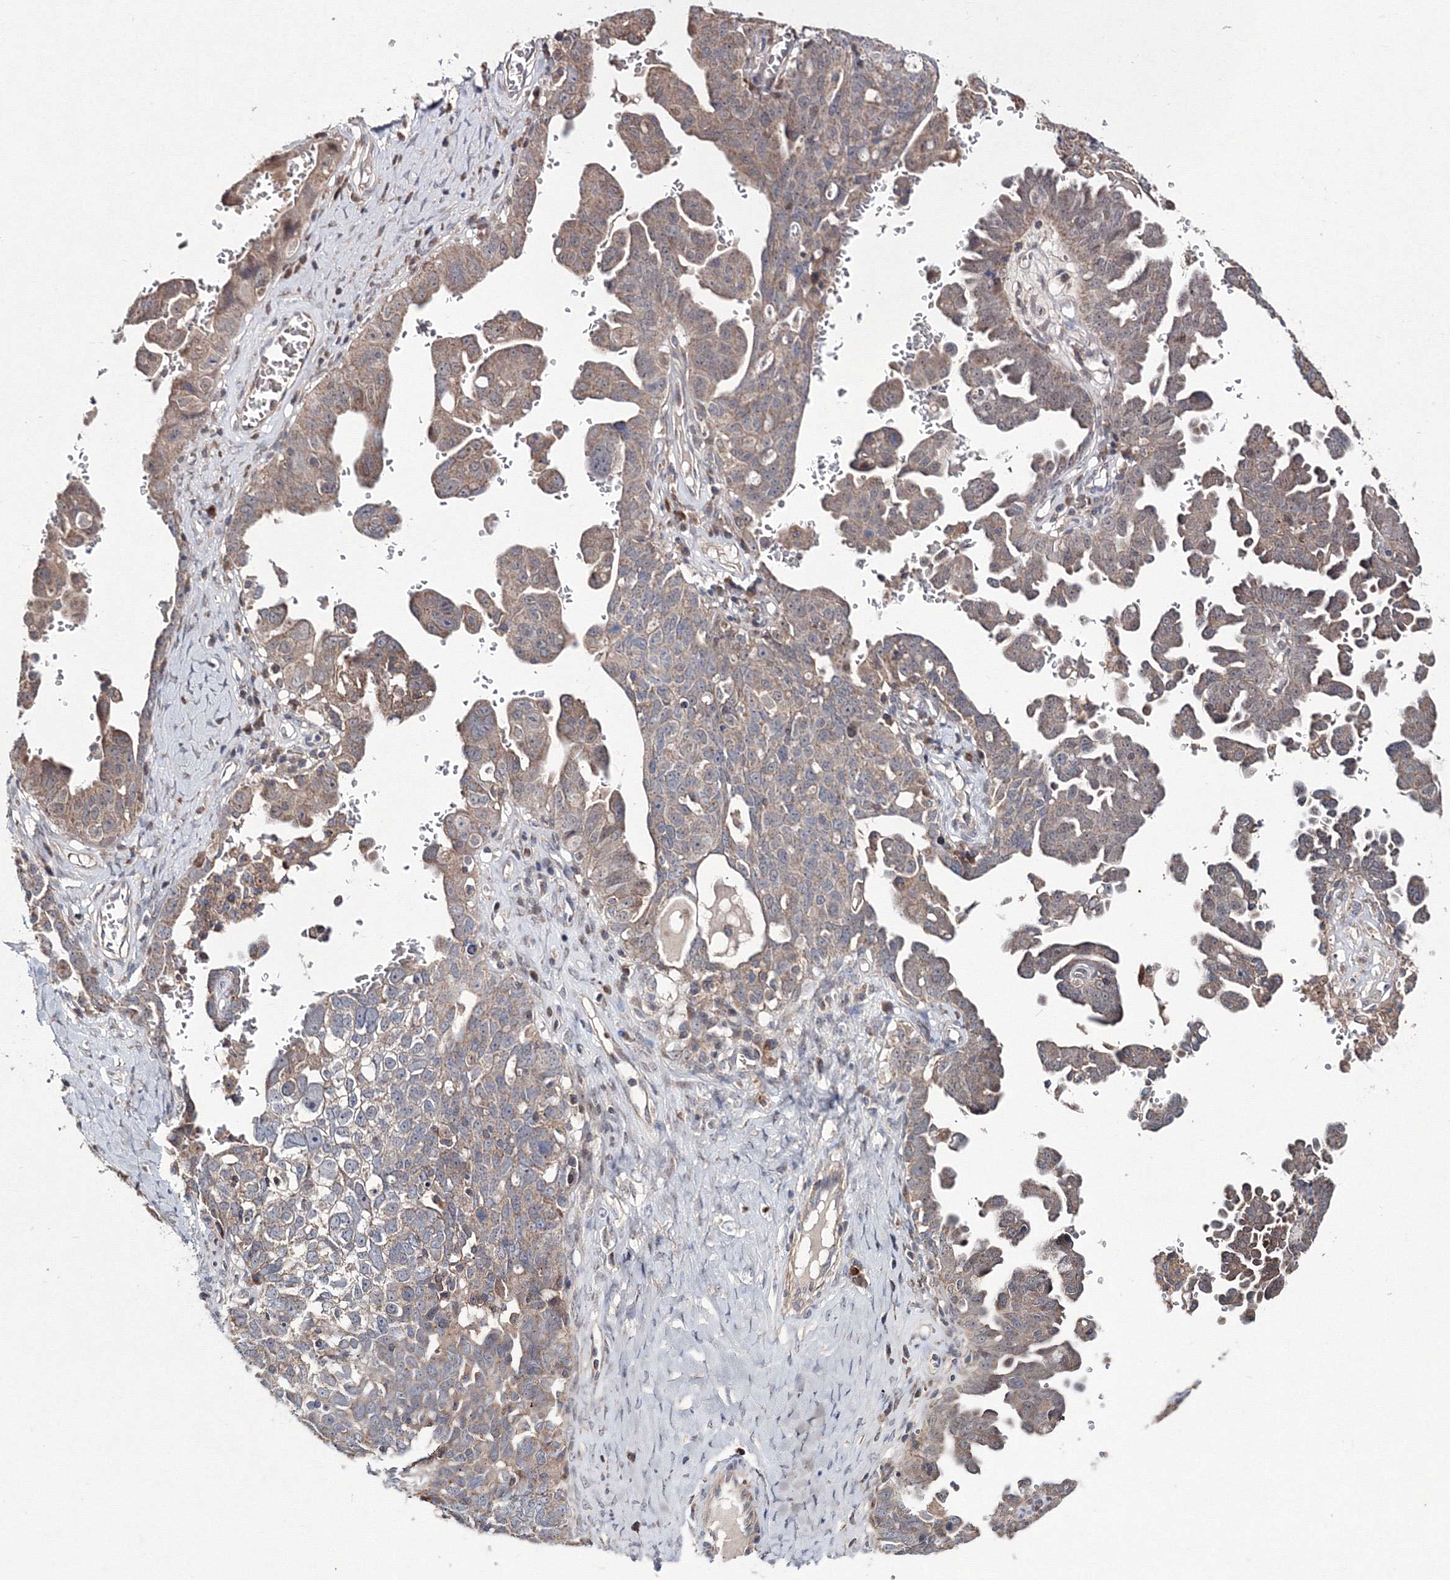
{"staining": {"intensity": "weak", "quantity": ">75%", "location": "cytoplasmic/membranous"}, "tissue": "ovarian cancer", "cell_type": "Tumor cells", "image_type": "cancer", "snomed": [{"axis": "morphology", "description": "Carcinoma, endometroid"}, {"axis": "topography", "description": "Ovary"}], "caption": "This is an image of immunohistochemistry (IHC) staining of ovarian cancer, which shows weak positivity in the cytoplasmic/membranous of tumor cells.", "gene": "PPP2R2B", "patient": {"sex": "female", "age": 62}}